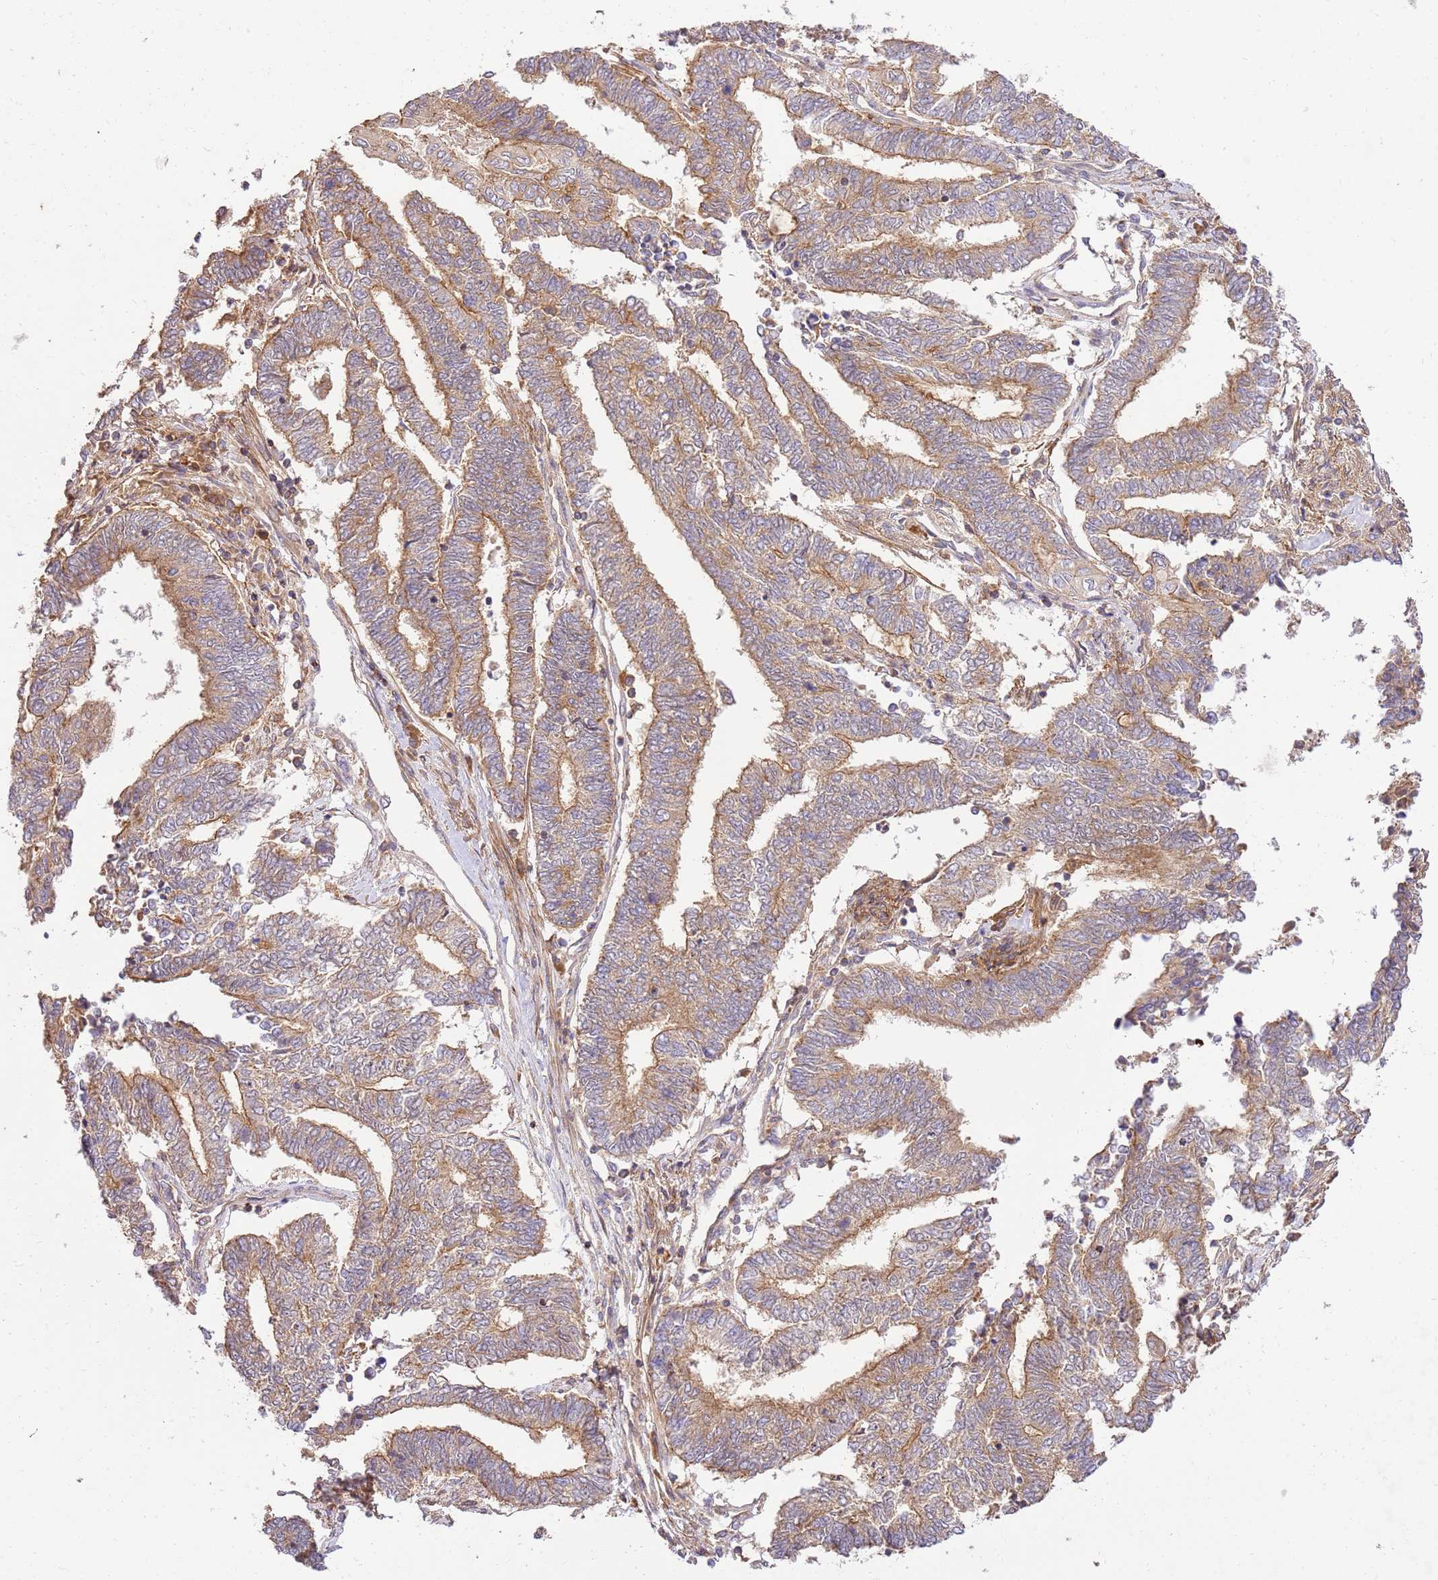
{"staining": {"intensity": "moderate", "quantity": ">75%", "location": "cytoplasmic/membranous"}, "tissue": "endometrial cancer", "cell_type": "Tumor cells", "image_type": "cancer", "snomed": [{"axis": "morphology", "description": "Adenocarcinoma, NOS"}, {"axis": "topography", "description": "Uterus"}, {"axis": "topography", "description": "Endometrium"}], "caption": "Immunohistochemistry of human endometrial cancer exhibits medium levels of moderate cytoplasmic/membranous staining in approximately >75% of tumor cells. Using DAB (brown) and hematoxylin (blue) stains, captured at high magnification using brightfield microscopy.", "gene": "GAREM1", "patient": {"sex": "female", "age": 70}}